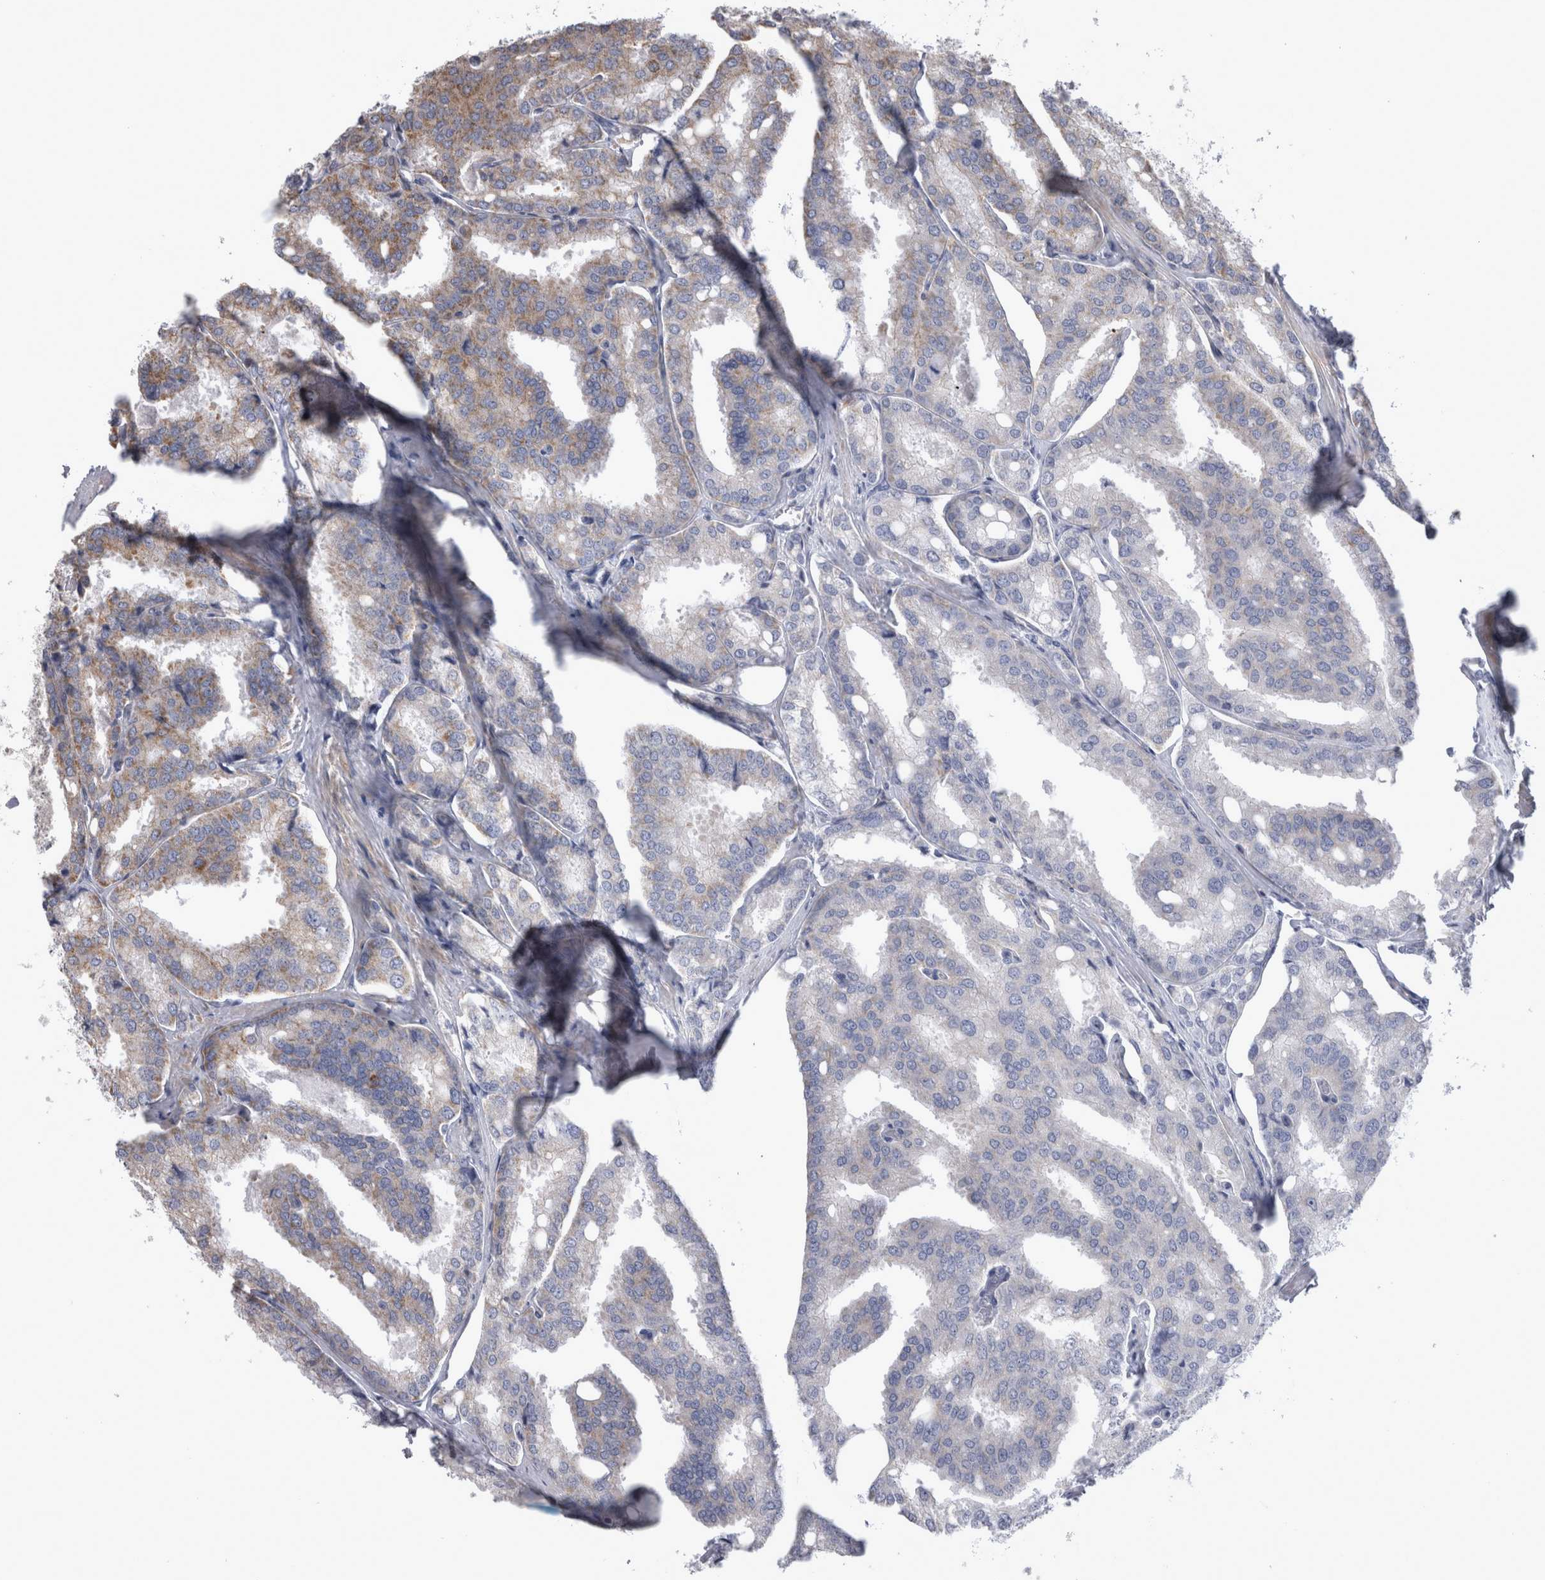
{"staining": {"intensity": "moderate", "quantity": "25%-75%", "location": "cytoplasmic/membranous"}, "tissue": "prostate cancer", "cell_type": "Tumor cells", "image_type": "cancer", "snomed": [{"axis": "morphology", "description": "Adenocarcinoma, High grade"}, {"axis": "topography", "description": "Prostate"}], "caption": "Approximately 25%-75% of tumor cells in prostate cancer show moderate cytoplasmic/membranous protein positivity as visualized by brown immunohistochemical staining.", "gene": "TSPOAP1", "patient": {"sex": "male", "age": 50}}